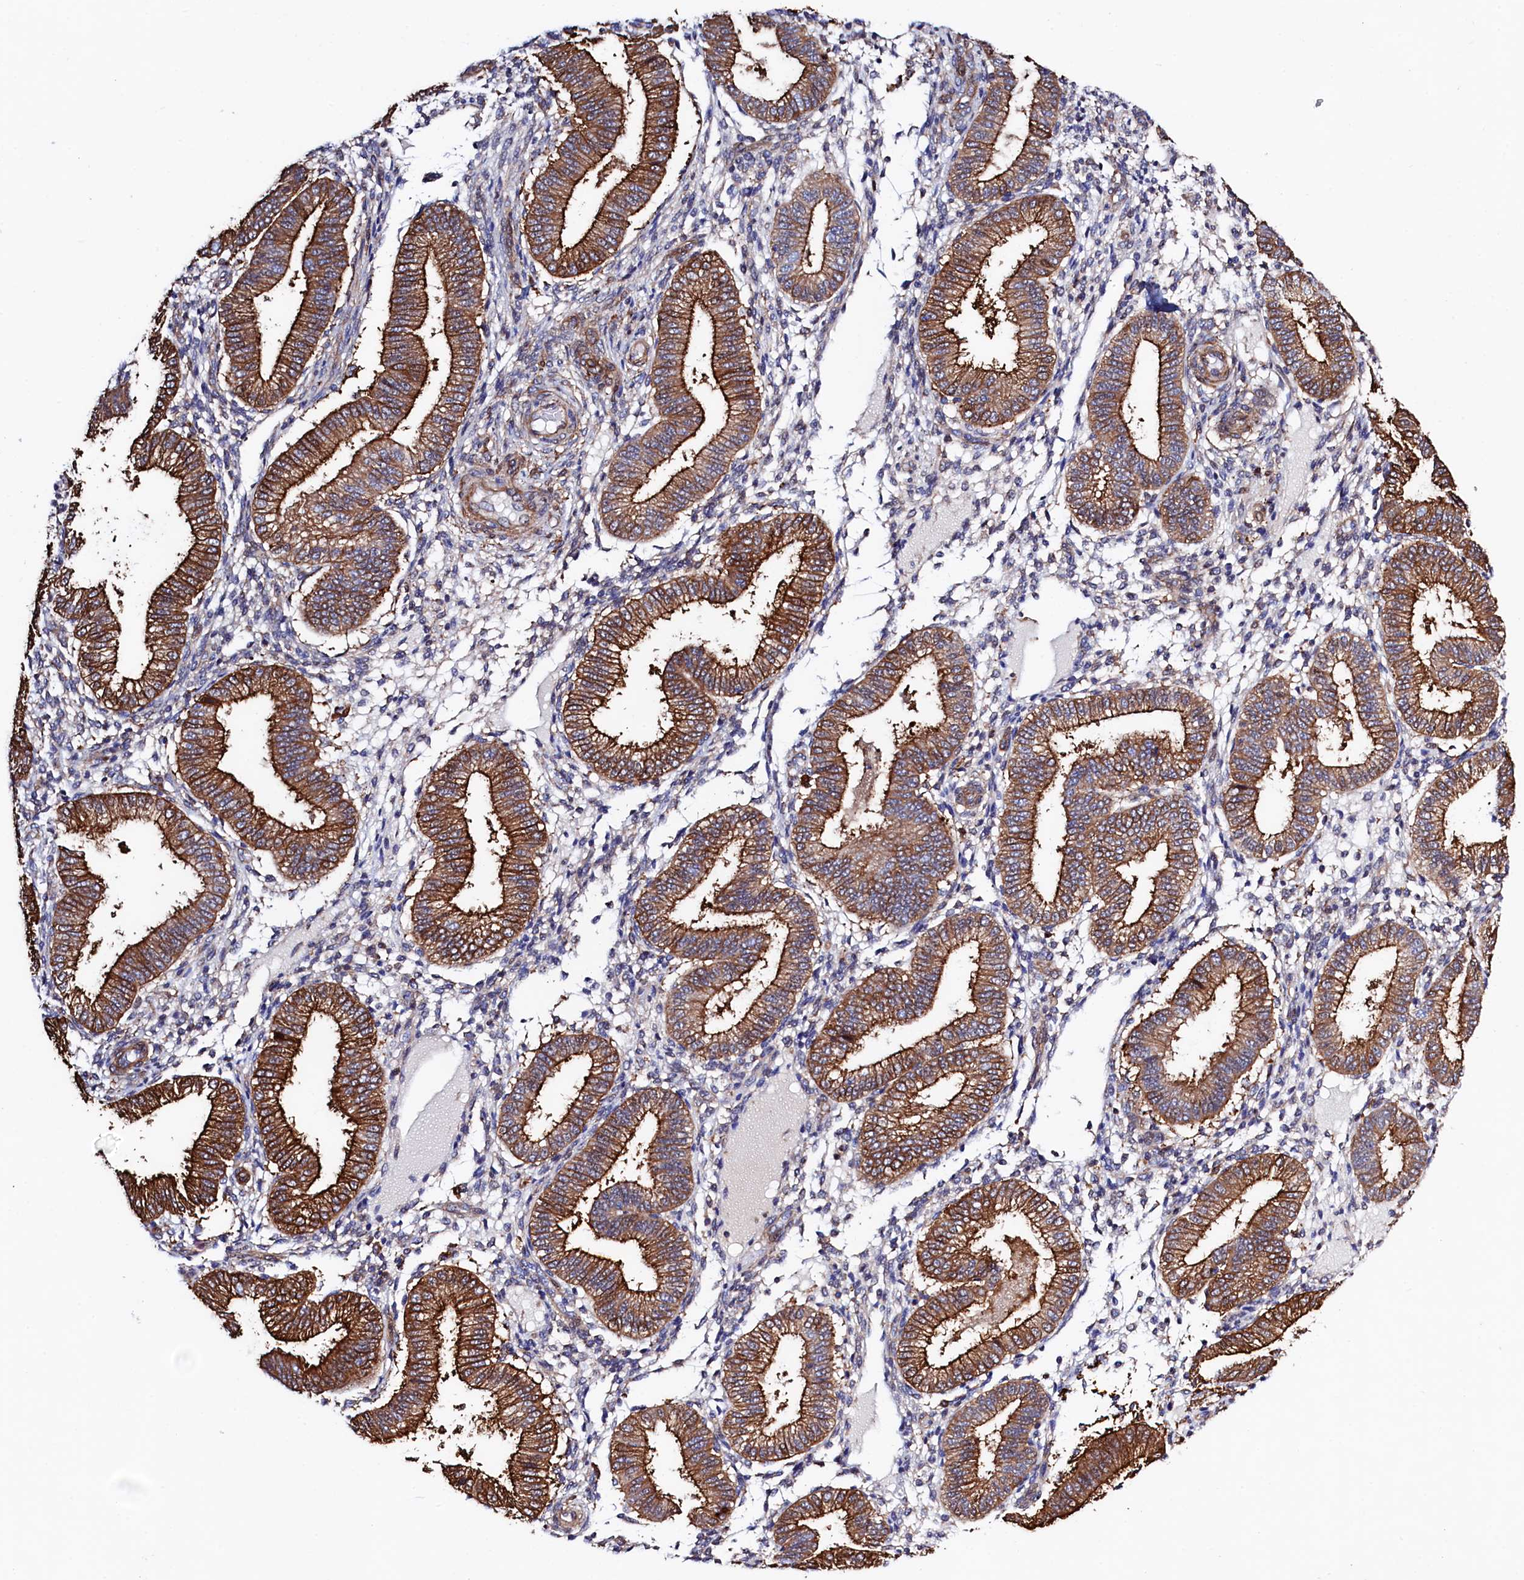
{"staining": {"intensity": "negative", "quantity": "none", "location": "none"}, "tissue": "endometrium", "cell_type": "Cells in endometrial stroma", "image_type": "normal", "snomed": [{"axis": "morphology", "description": "Normal tissue, NOS"}, {"axis": "topography", "description": "Endometrium"}], "caption": "This is an immunohistochemistry photomicrograph of normal endometrium. There is no positivity in cells in endometrial stroma.", "gene": "STAMBPL1", "patient": {"sex": "female", "age": 39}}